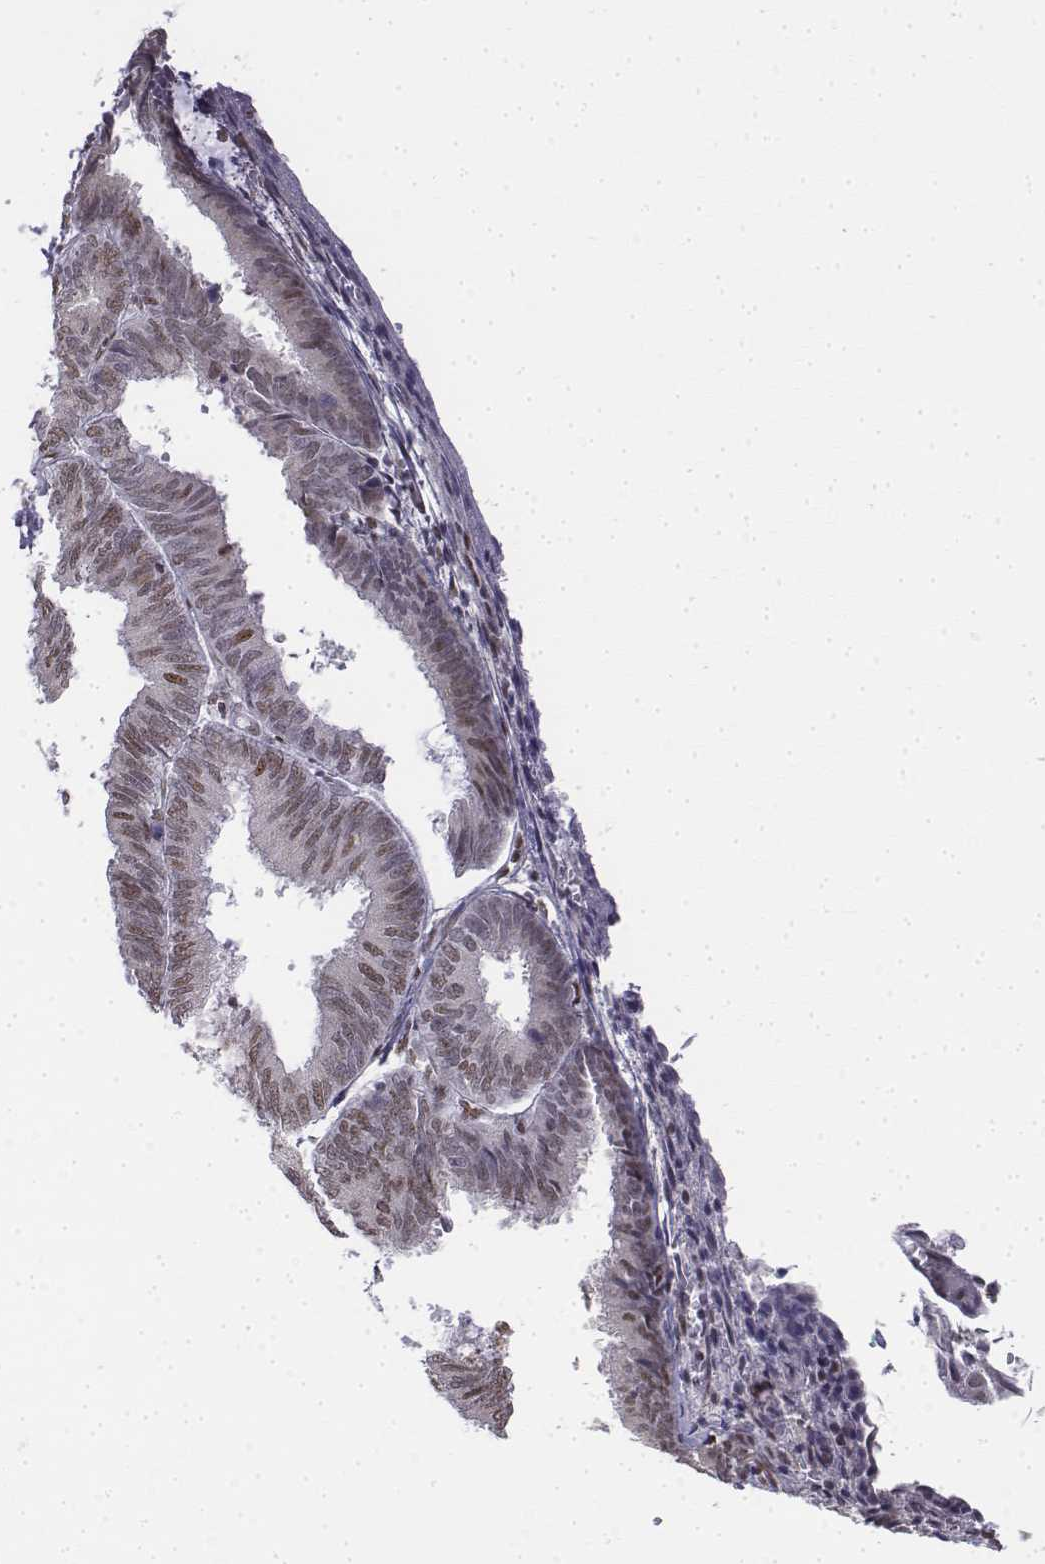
{"staining": {"intensity": "moderate", "quantity": "25%-75%", "location": "nuclear"}, "tissue": "endometrium", "cell_type": "Cells in endometrial stroma", "image_type": "normal", "snomed": [{"axis": "morphology", "description": "Normal tissue, NOS"}, {"axis": "topography", "description": "Endometrium"}], "caption": "A histopathology image of human endometrium stained for a protein demonstrates moderate nuclear brown staining in cells in endometrial stroma. The protein of interest is shown in brown color, while the nuclei are stained blue.", "gene": "SETD1A", "patient": {"sex": "female", "age": 50}}